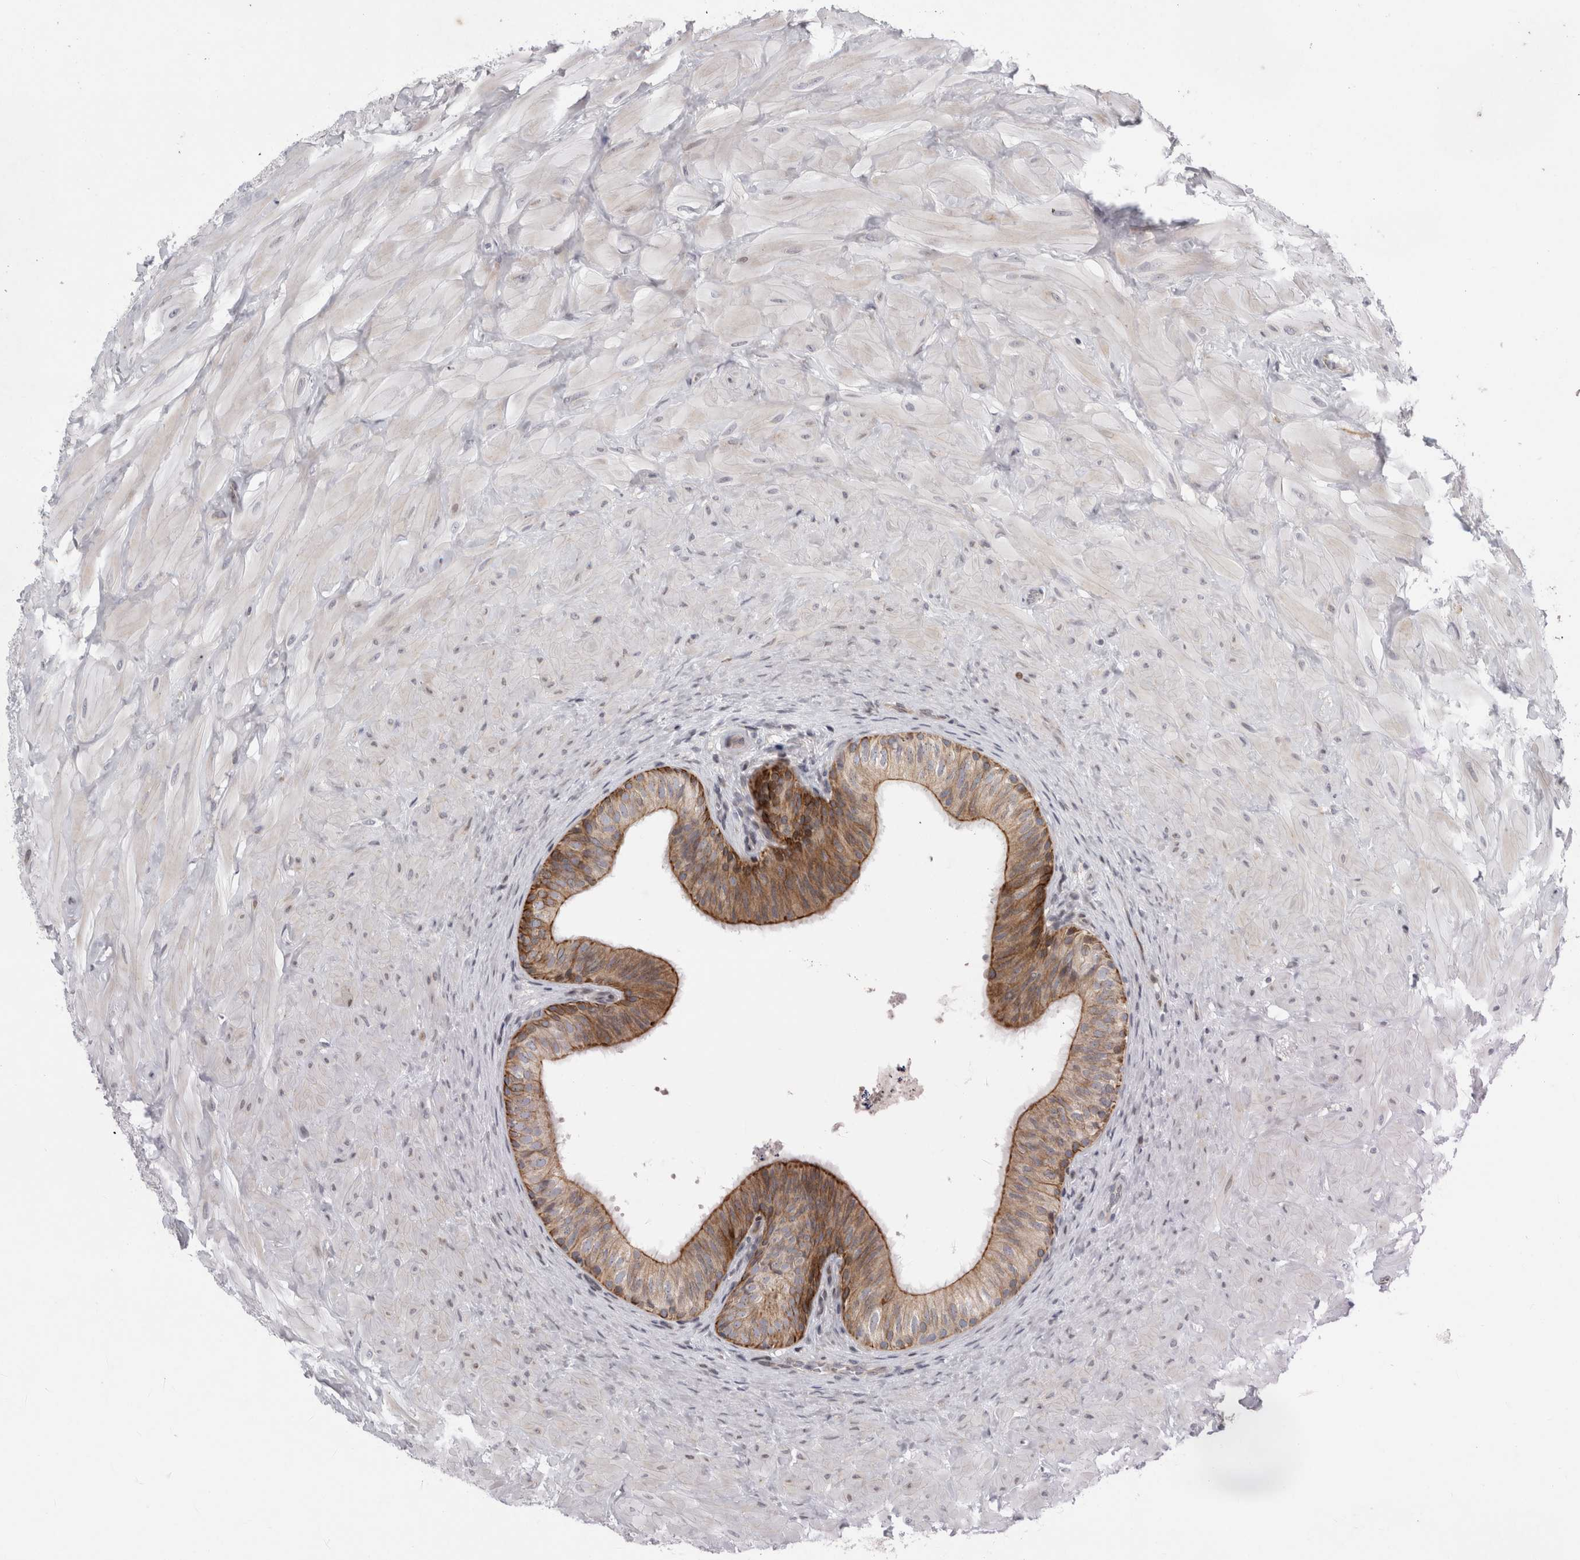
{"staining": {"intensity": "moderate", "quantity": ">75%", "location": "cytoplasmic/membranous"}, "tissue": "epididymis", "cell_type": "Glandular cells", "image_type": "normal", "snomed": [{"axis": "morphology", "description": "Normal tissue, NOS"}, {"axis": "topography", "description": "Soft tissue"}, {"axis": "topography", "description": "Epididymis"}], "caption": "Glandular cells show moderate cytoplasmic/membranous expression in about >75% of cells in normal epididymis.", "gene": "UTP25", "patient": {"sex": "male", "age": 26}}